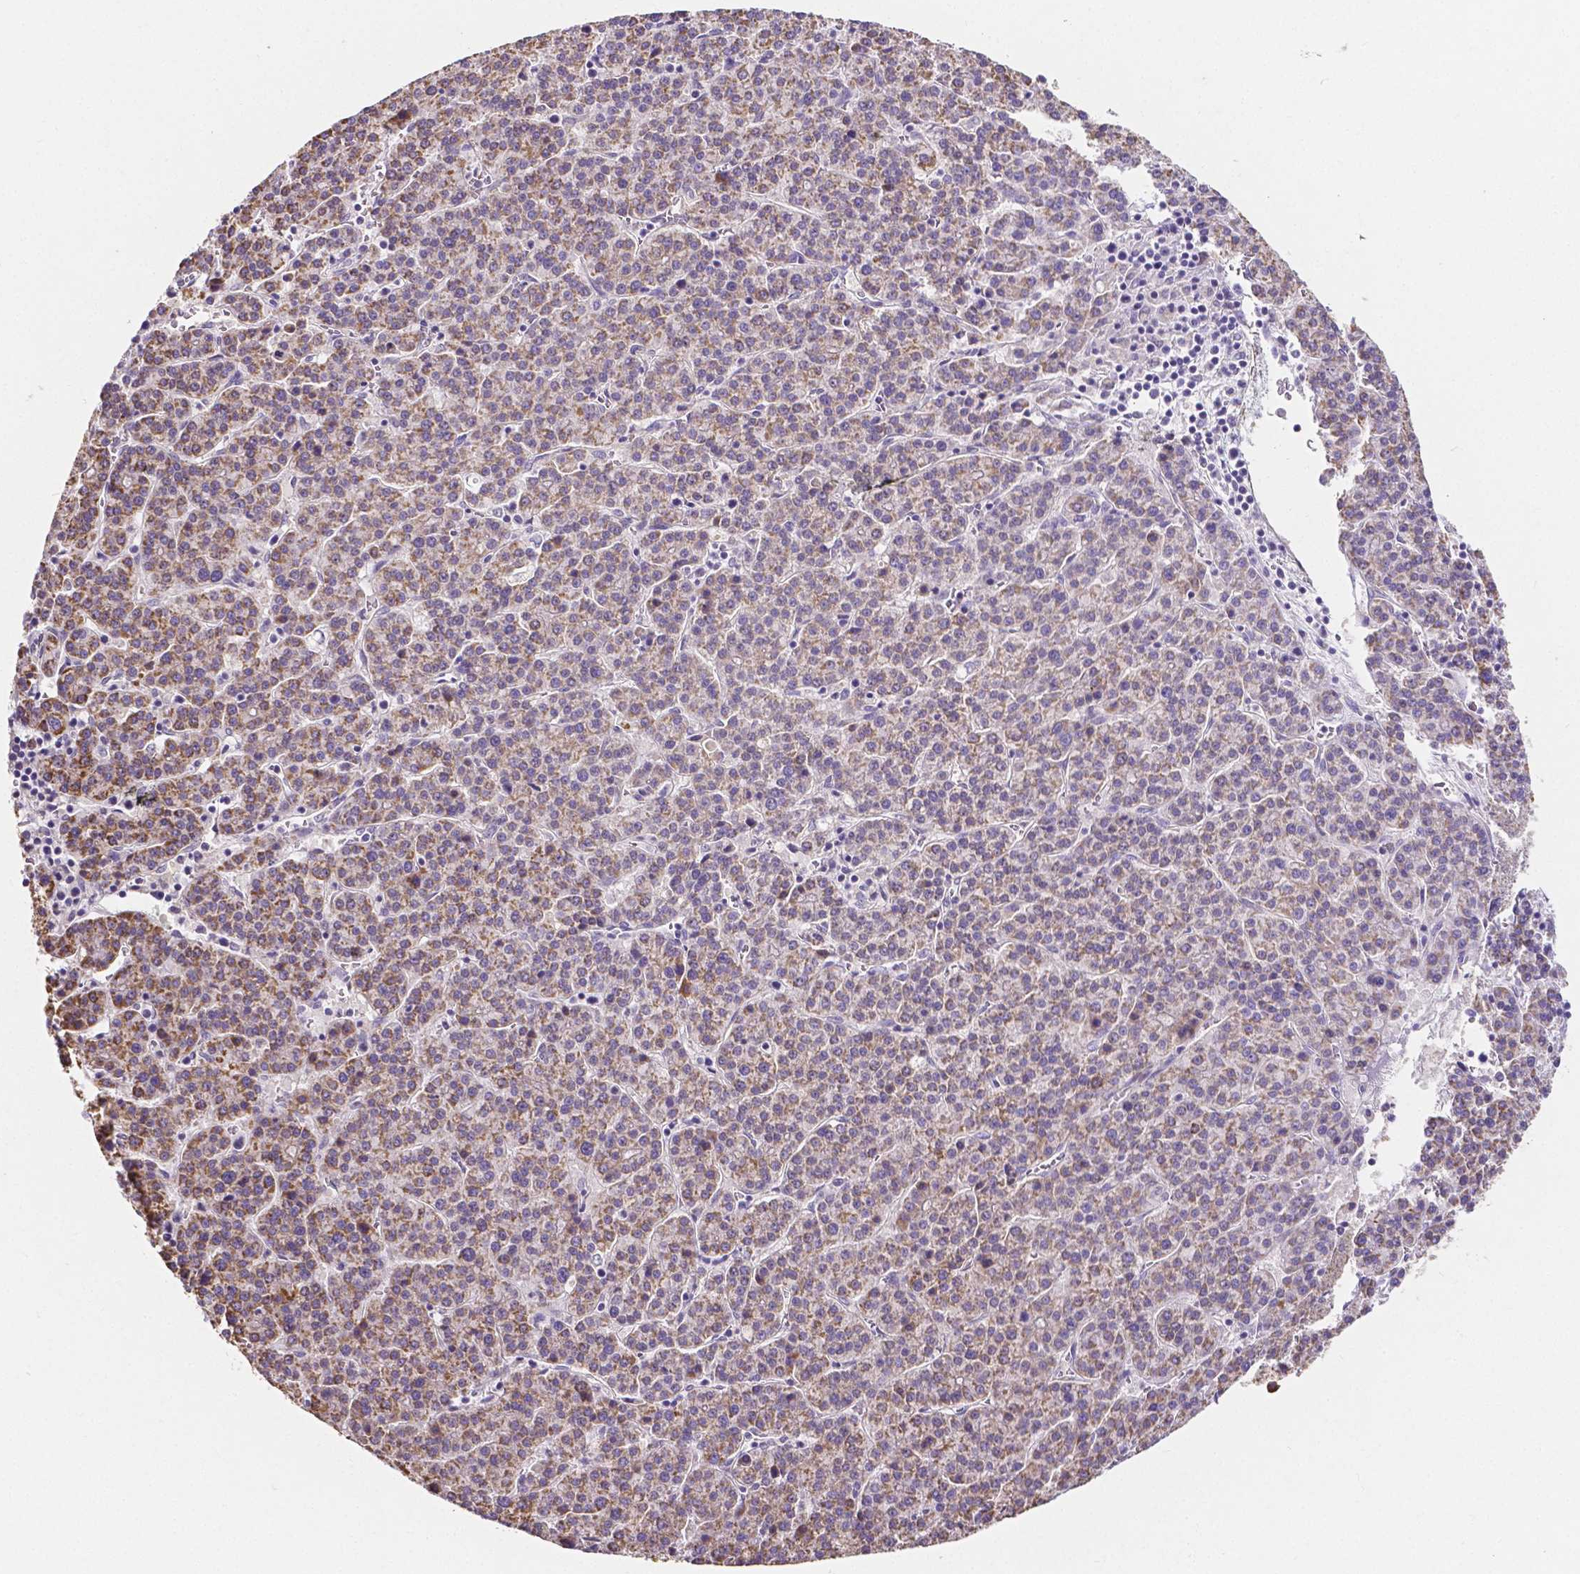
{"staining": {"intensity": "weak", "quantity": ">75%", "location": "cytoplasmic/membranous"}, "tissue": "liver cancer", "cell_type": "Tumor cells", "image_type": "cancer", "snomed": [{"axis": "morphology", "description": "Carcinoma, Hepatocellular, NOS"}, {"axis": "topography", "description": "Liver"}], "caption": "An immunohistochemistry histopathology image of tumor tissue is shown. Protein staining in brown highlights weak cytoplasmic/membranous positivity in liver cancer within tumor cells. The staining is performed using DAB (3,3'-diaminobenzidine) brown chromogen to label protein expression. The nuclei are counter-stained blue using hematoxylin.", "gene": "ELAVL2", "patient": {"sex": "female", "age": 58}}